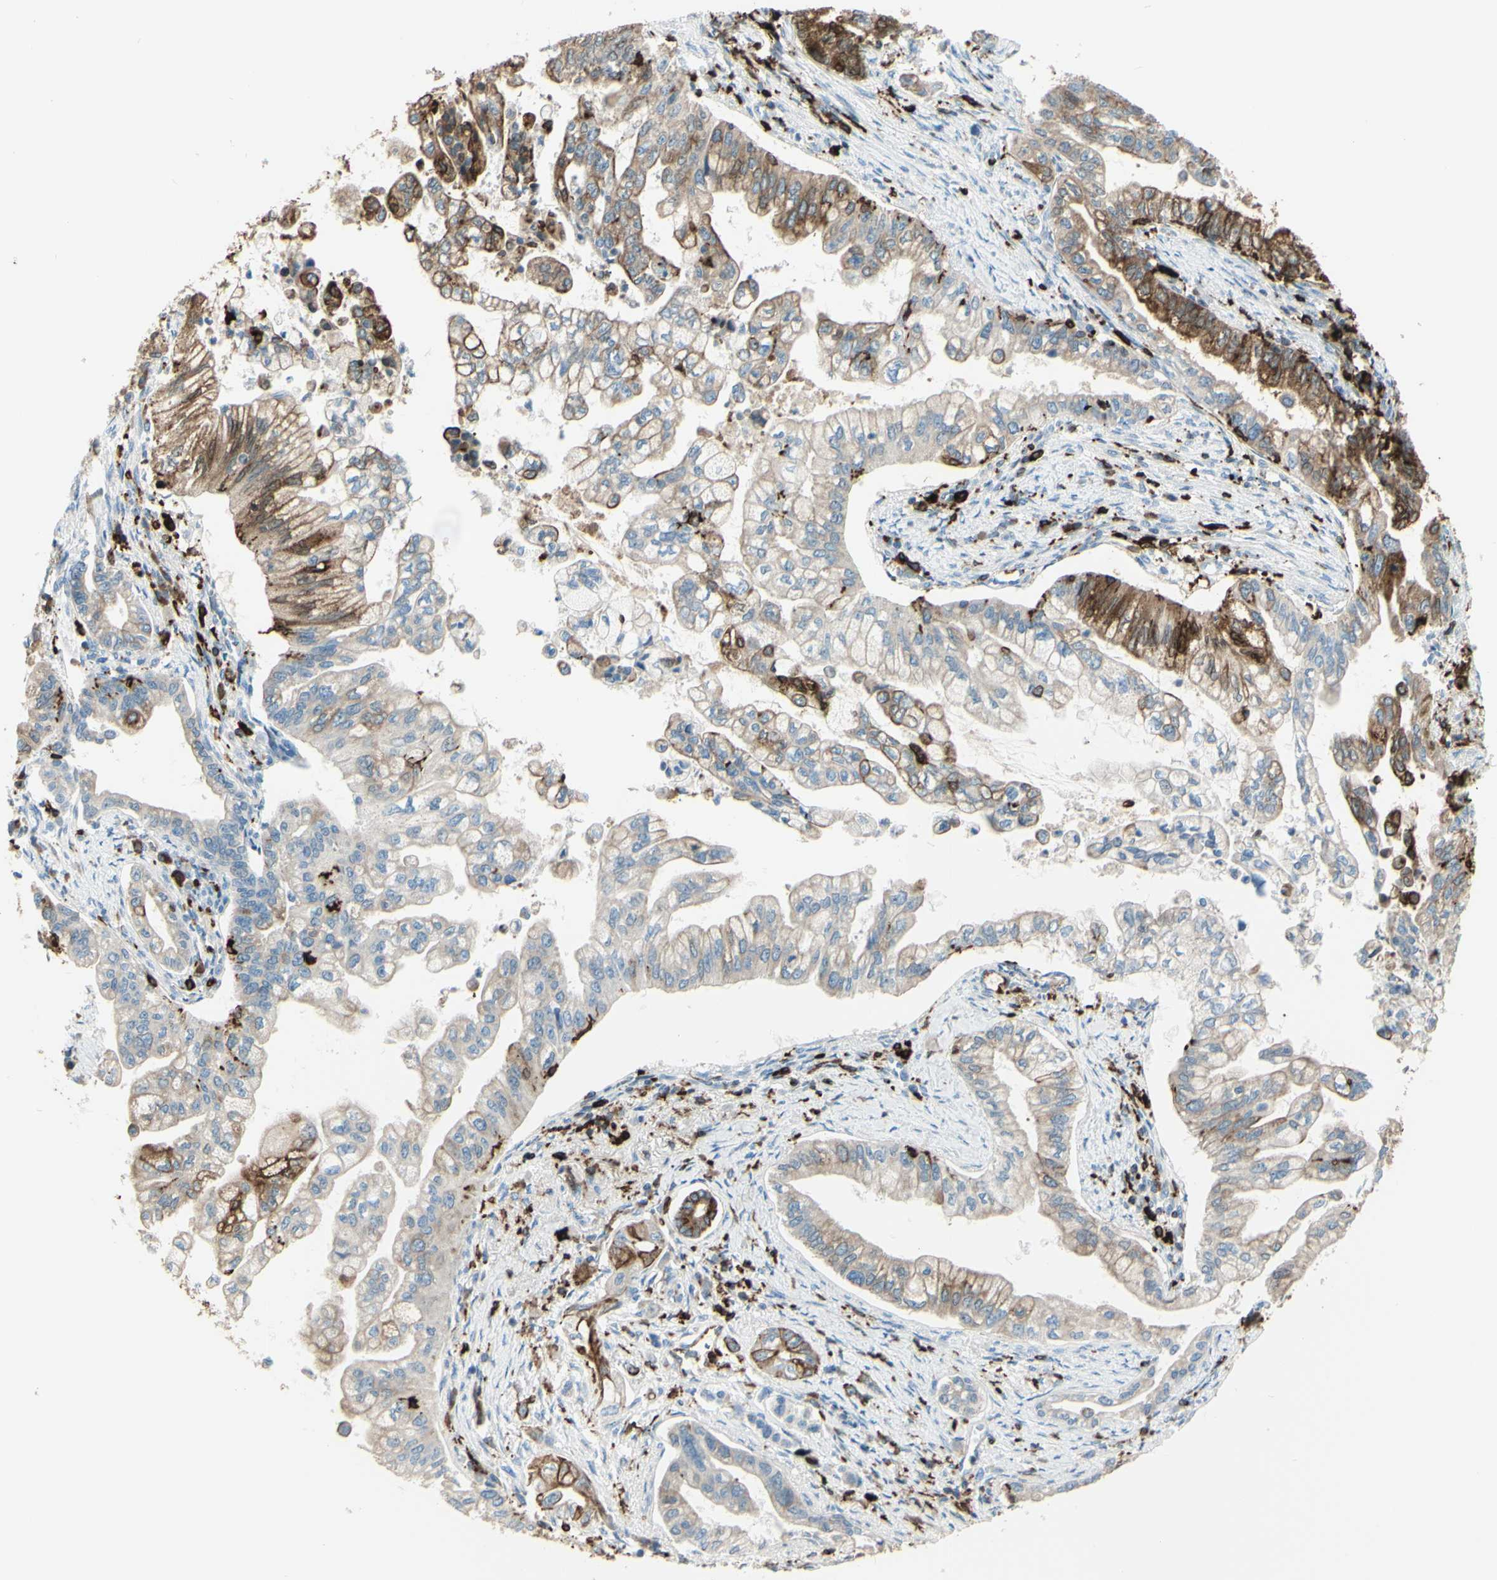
{"staining": {"intensity": "moderate", "quantity": ">75%", "location": "cytoplasmic/membranous"}, "tissue": "pancreatic cancer", "cell_type": "Tumor cells", "image_type": "cancer", "snomed": [{"axis": "morphology", "description": "Normal tissue, NOS"}, {"axis": "topography", "description": "Pancreas"}], "caption": "Moderate cytoplasmic/membranous positivity is present in about >75% of tumor cells in pancreatic cancer. The staining was performed using DAB (3,3'-diaminobenzidine), with brown indicating positive protein expression. Nuclei are stained blue with hematoxylin.", "gene": "CD74", "patient": {"sex": "male", "age": 42}}